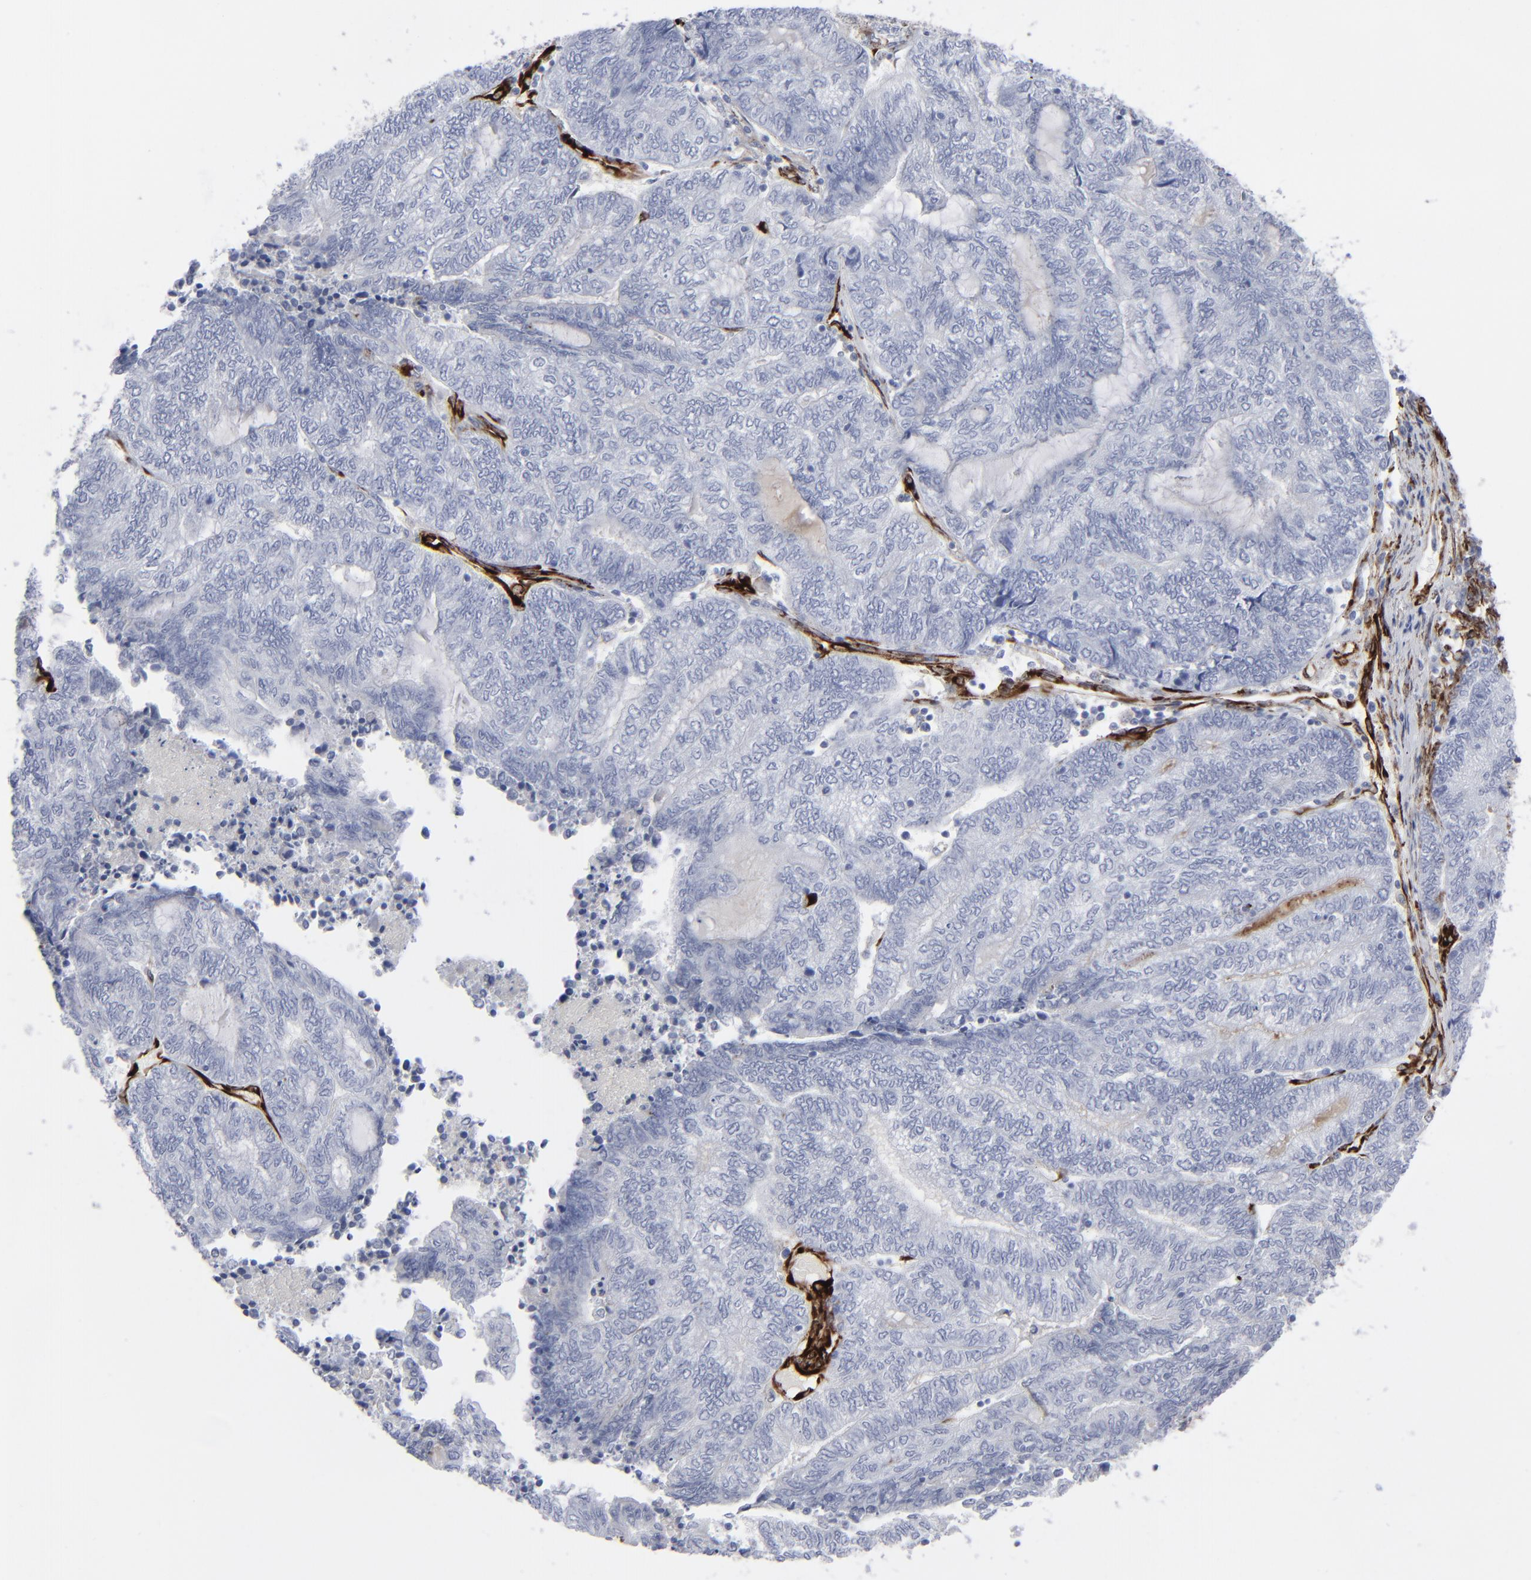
{"staining": {"intensity": "negative", "quantity": "none", "location": "none"}, "tissue": "endometrial cancer", "cell_type": "Tumor cells", "image_type": "cancer", "snomed": [{"axis": "morphology", "description": "Adenocarcinoma, NOS"}, {"axis": "topography", "description": "Uterus"}, {"axis": "topography", "description": "Endometrium"}], "caption": "A high-resolution image shows immunohistochemistry staining of adenocarcinoma (endometrial), which reveals no significant staining in tumor cells.", "gene": "SPARC", "patient": {"sex": "female", "age": 70}}